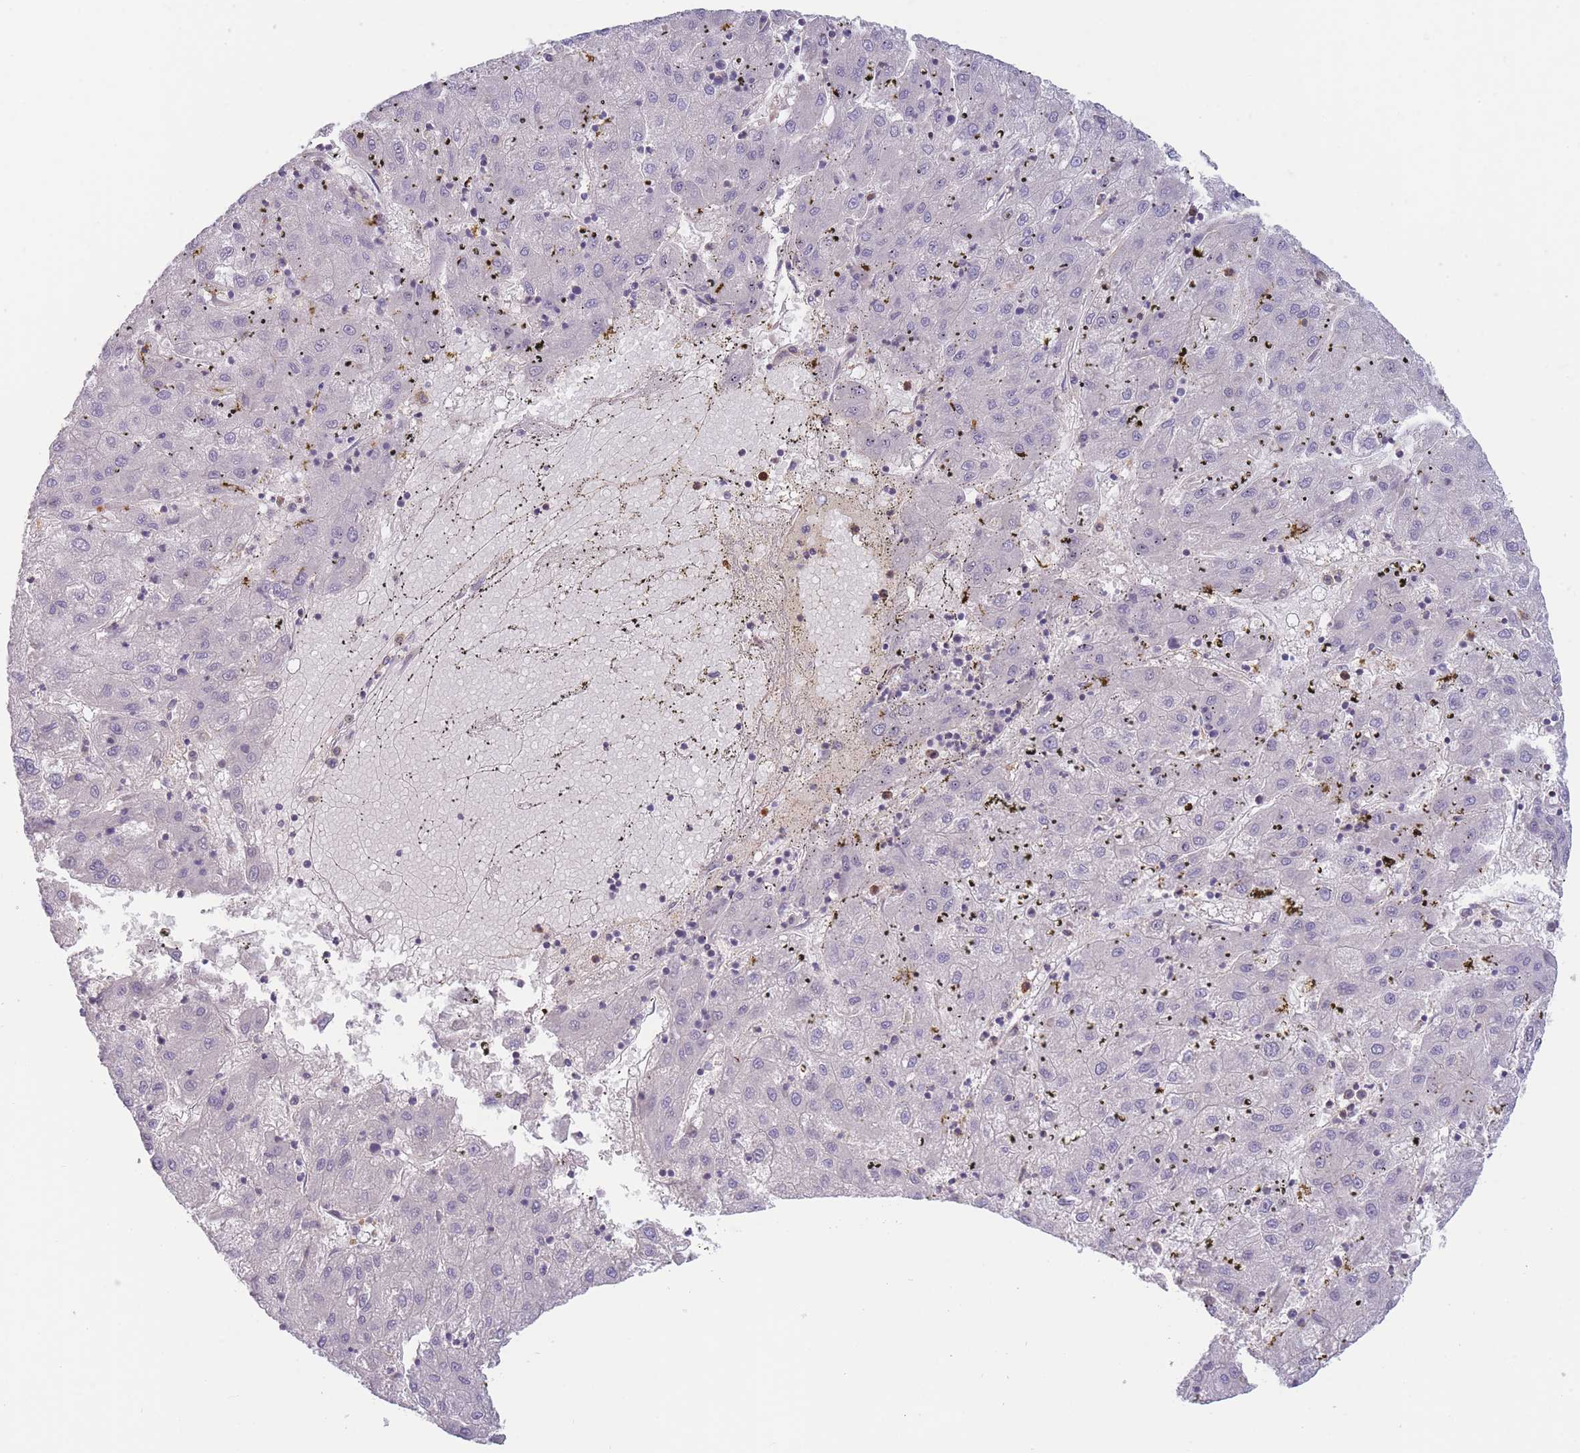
{"staining": {"intensity": "negative", "quantity": "none", "location": "none"}, "tissue": "liver cancer", "cell_type": "Tumor cells", "image_type": "cancer", "snomed": [{"axis": "morphology", "description": "Carcinoma, Hepatocellular, NOS"}, {"axis": "topography", "description": "Liver"}], "caption": "Immunohistochemistry micrograph of human liver hepatocellular carcinoma stained for a protein (brown), which shows no expression in tumor cells. (DAB (3,3'-diaminobenzidine) IHC visualized using brightfield microscopy, high magnification).", "gene": "ST3GAL4", "patient": {"sex": "male", "age": 72}}